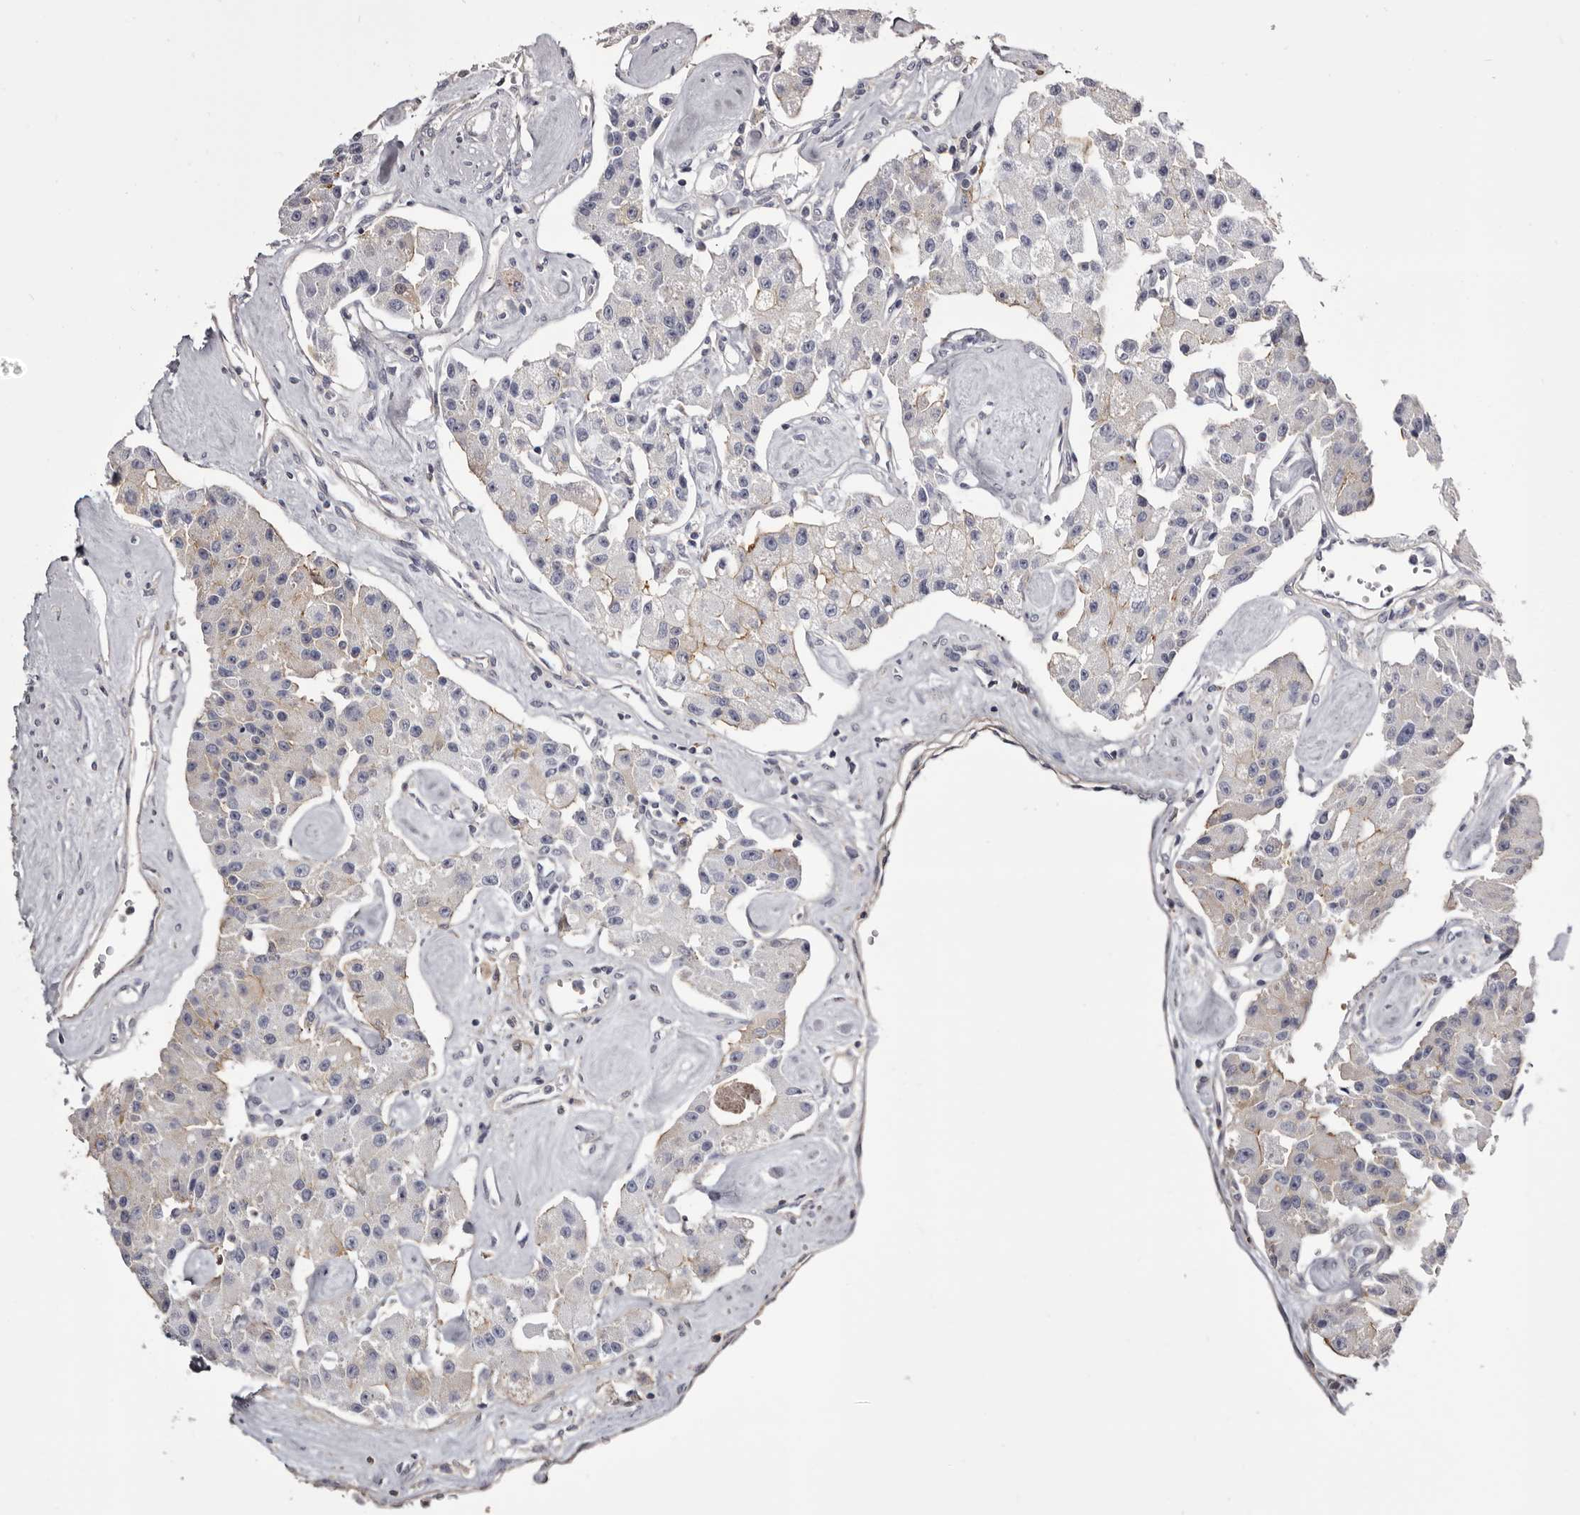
{"staining": {"intensity": "weak", "quantity": "<25%", "location": "cytoplasmic/membranous"}, "tissue": "carcinoid", "cell_type": "Tumor cells", "image_type": "cancer", "snomed": [{"axis": "morphology", "description": "Carcinoid, malignant, NOS"}, {"axis": "topography", "description": "Pancreas"}], "caption": "This is a image of IHC staining of carcinoid (malignant), which shows no expression in tumor cells.", "gene": "LAD1", "patient": {"sex": "male", "age": 41}}